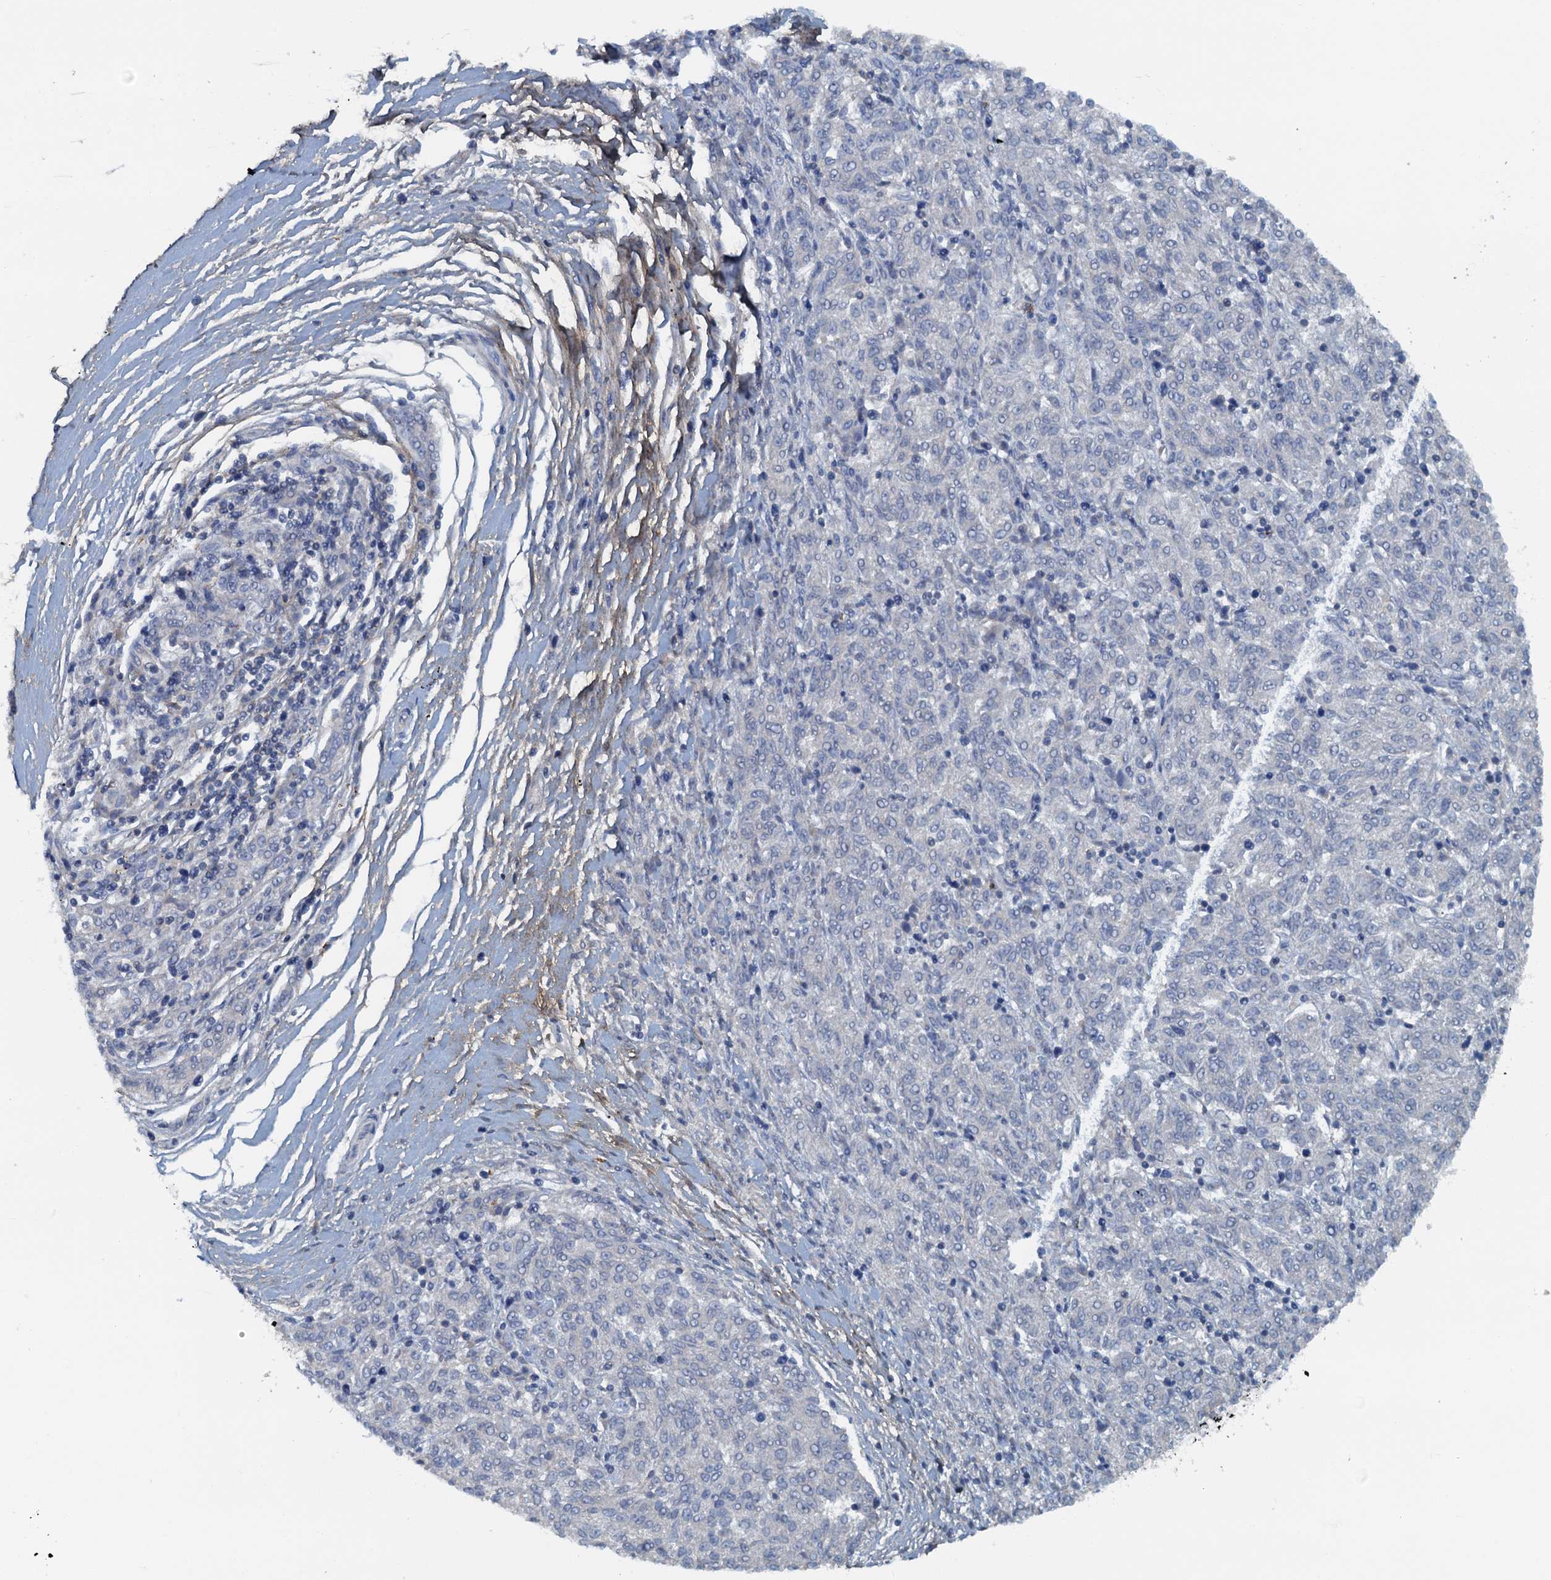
{"staining": {"intensity": "negative", "quantity": "none", "location": "none"}, "tissue": "melanoma", "cell_type": "Tumor cells", "image_type": "cancer", "snomed": [{"axis": "morphology", "description": "Malignant melanoma, NOS"}, {"axis": "topography", "description": "Skin"}], "caption": "A histopathology image of melanoma stained for a protein demonstrates no brown staining in tumor cells.", "gene": "THAP10", "patient": {"sex": "female", "age": 72}}